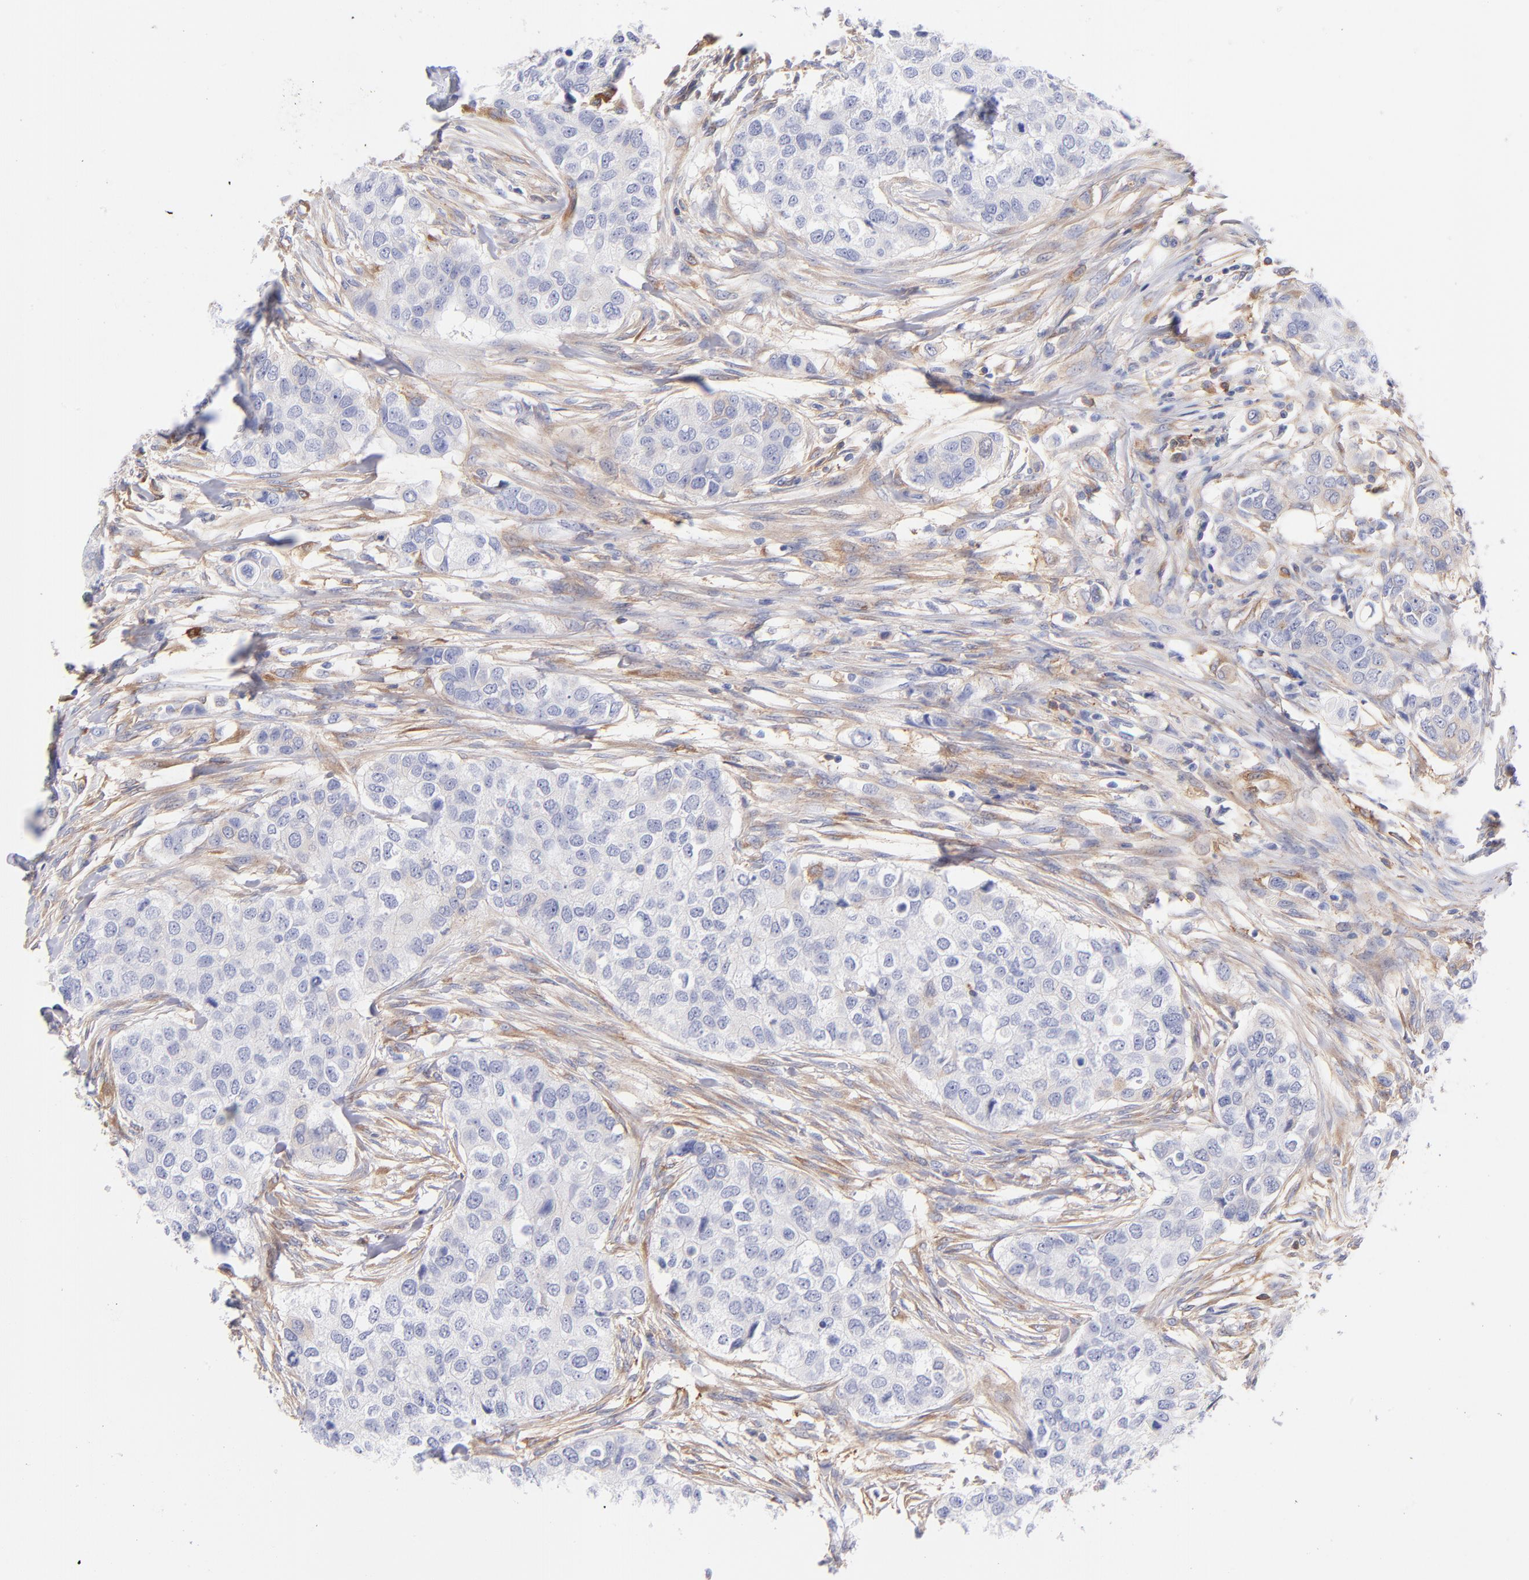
{"staining": {"intensity": "negative", "quantity": "none", "location": "none"}, "tissue": "breast cancer", "cell_type": "Tumor cells", "image_type": "cancer", "snomed": [{"axis": "morphology", "description": "Normal tissue, NOS"}, {"axis": "morphology", "description": "Duct carcinoma"}, {"axis": "topography", "description": "Breast"}], "caption": "An image of human breast cancer (infiltrating ductal carcinoma) is negative for staining in tumor cells.", "gene": "PRKCA", "patient": {"sex": "female", "age": 49}}